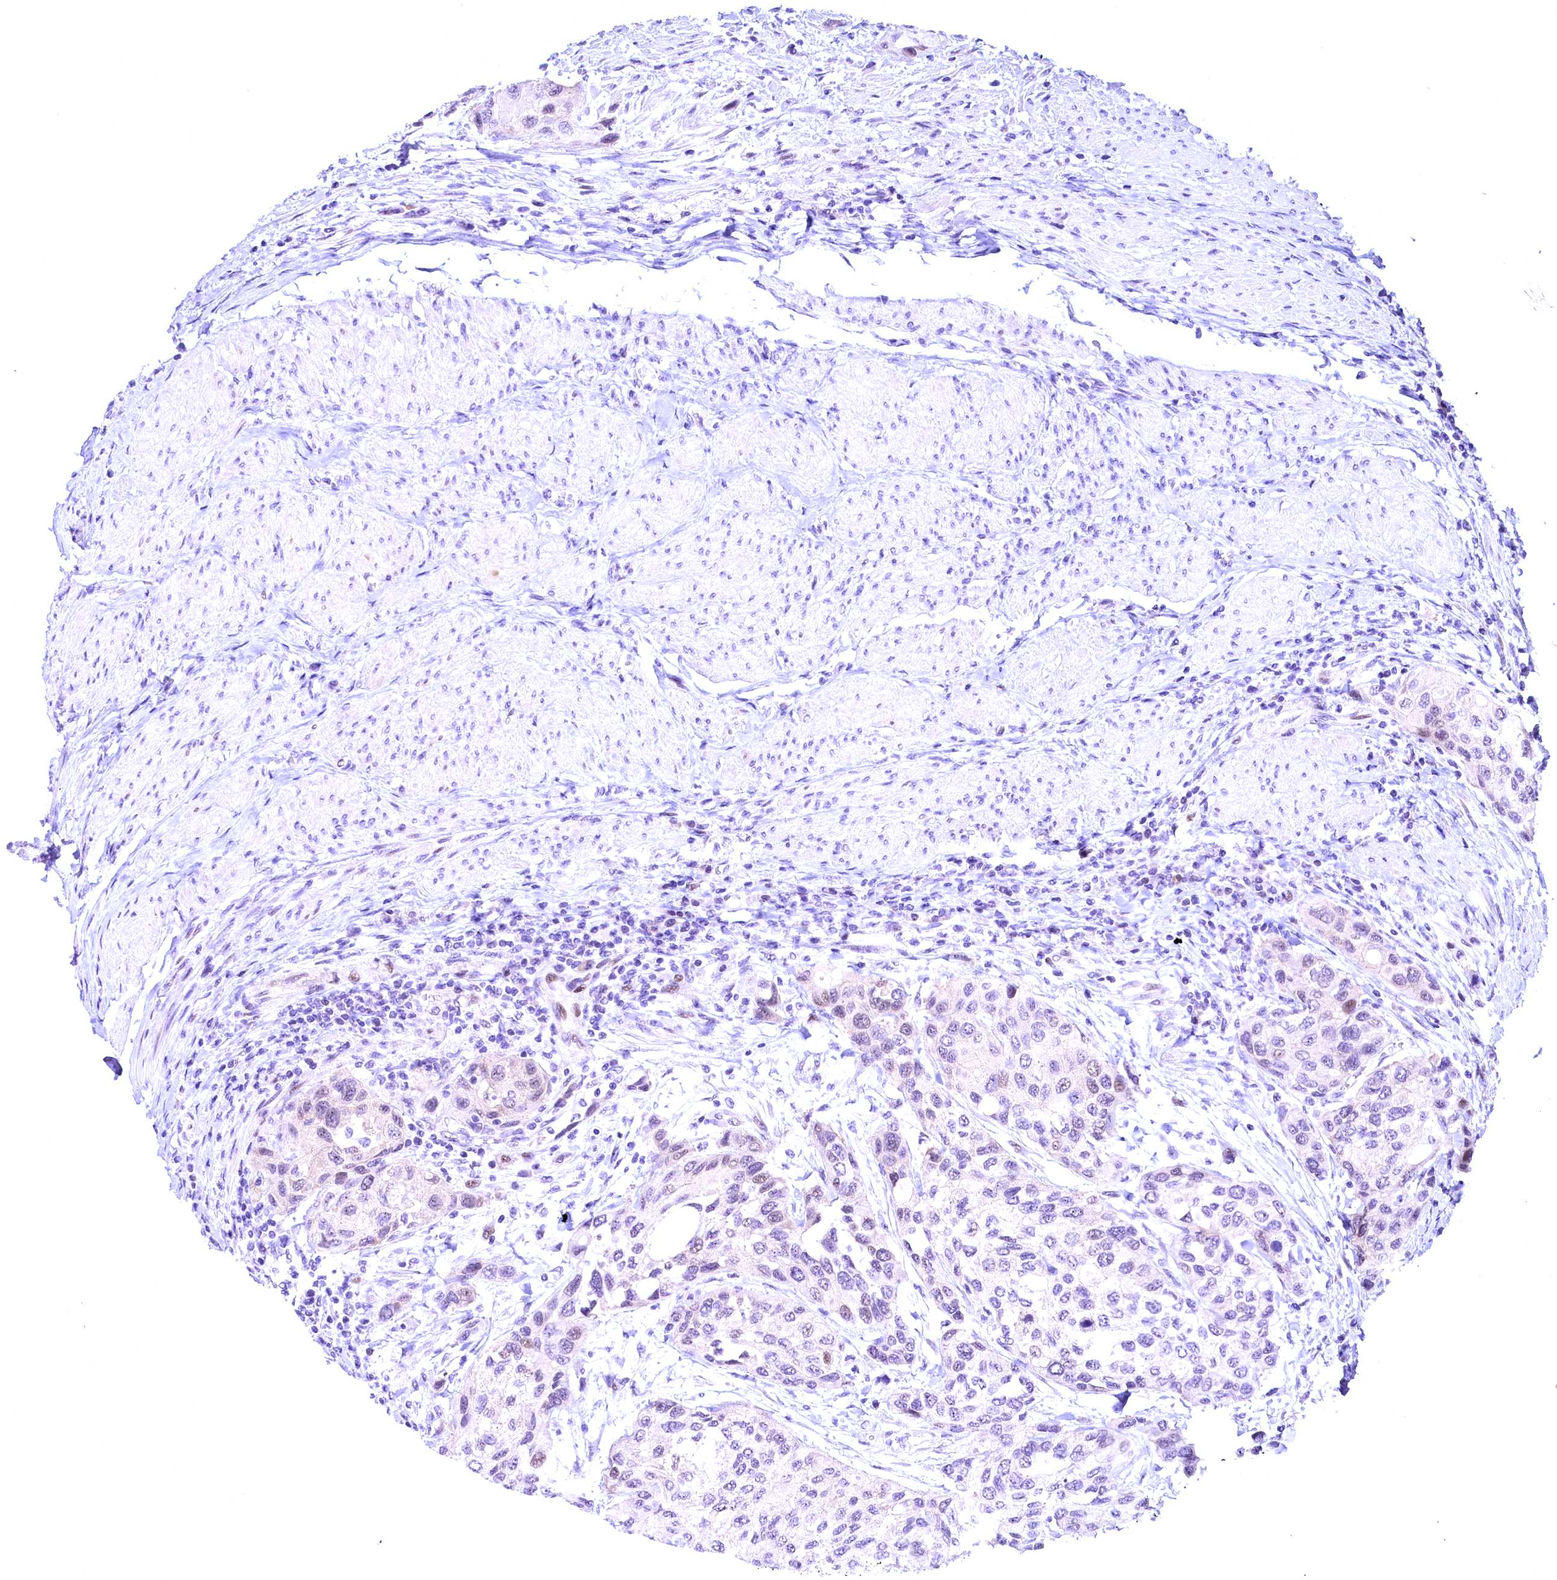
{"staining": {"intensity": "negative", "quantity": "none", "location": "none"}, "tissue": "urothelial cancer", "cell_type": "Tumor cells", "image_type": "cancer", "snomed": [{"axis": "morphology", "description": "Normal tissue, NOS"}, {"axis": "morphology", "description": "Urothelial carcinoma, High grade"}, {"axis": "topography", "description": "Vascular tissue"}, {"axis": "topography", "description": "Urinary bladder"}], "caption": "Urothelial cancer was stained to show a protein in brown. There is no significant positivity in tumor cells. (Stains: DAB immunohistochemistry (IHC) with hematoxylin counter stain, Microscopy: brightfield microscopy at high magnification).", "gene": "CCDC106", "patient": {"sex": "female", "age": 56}}